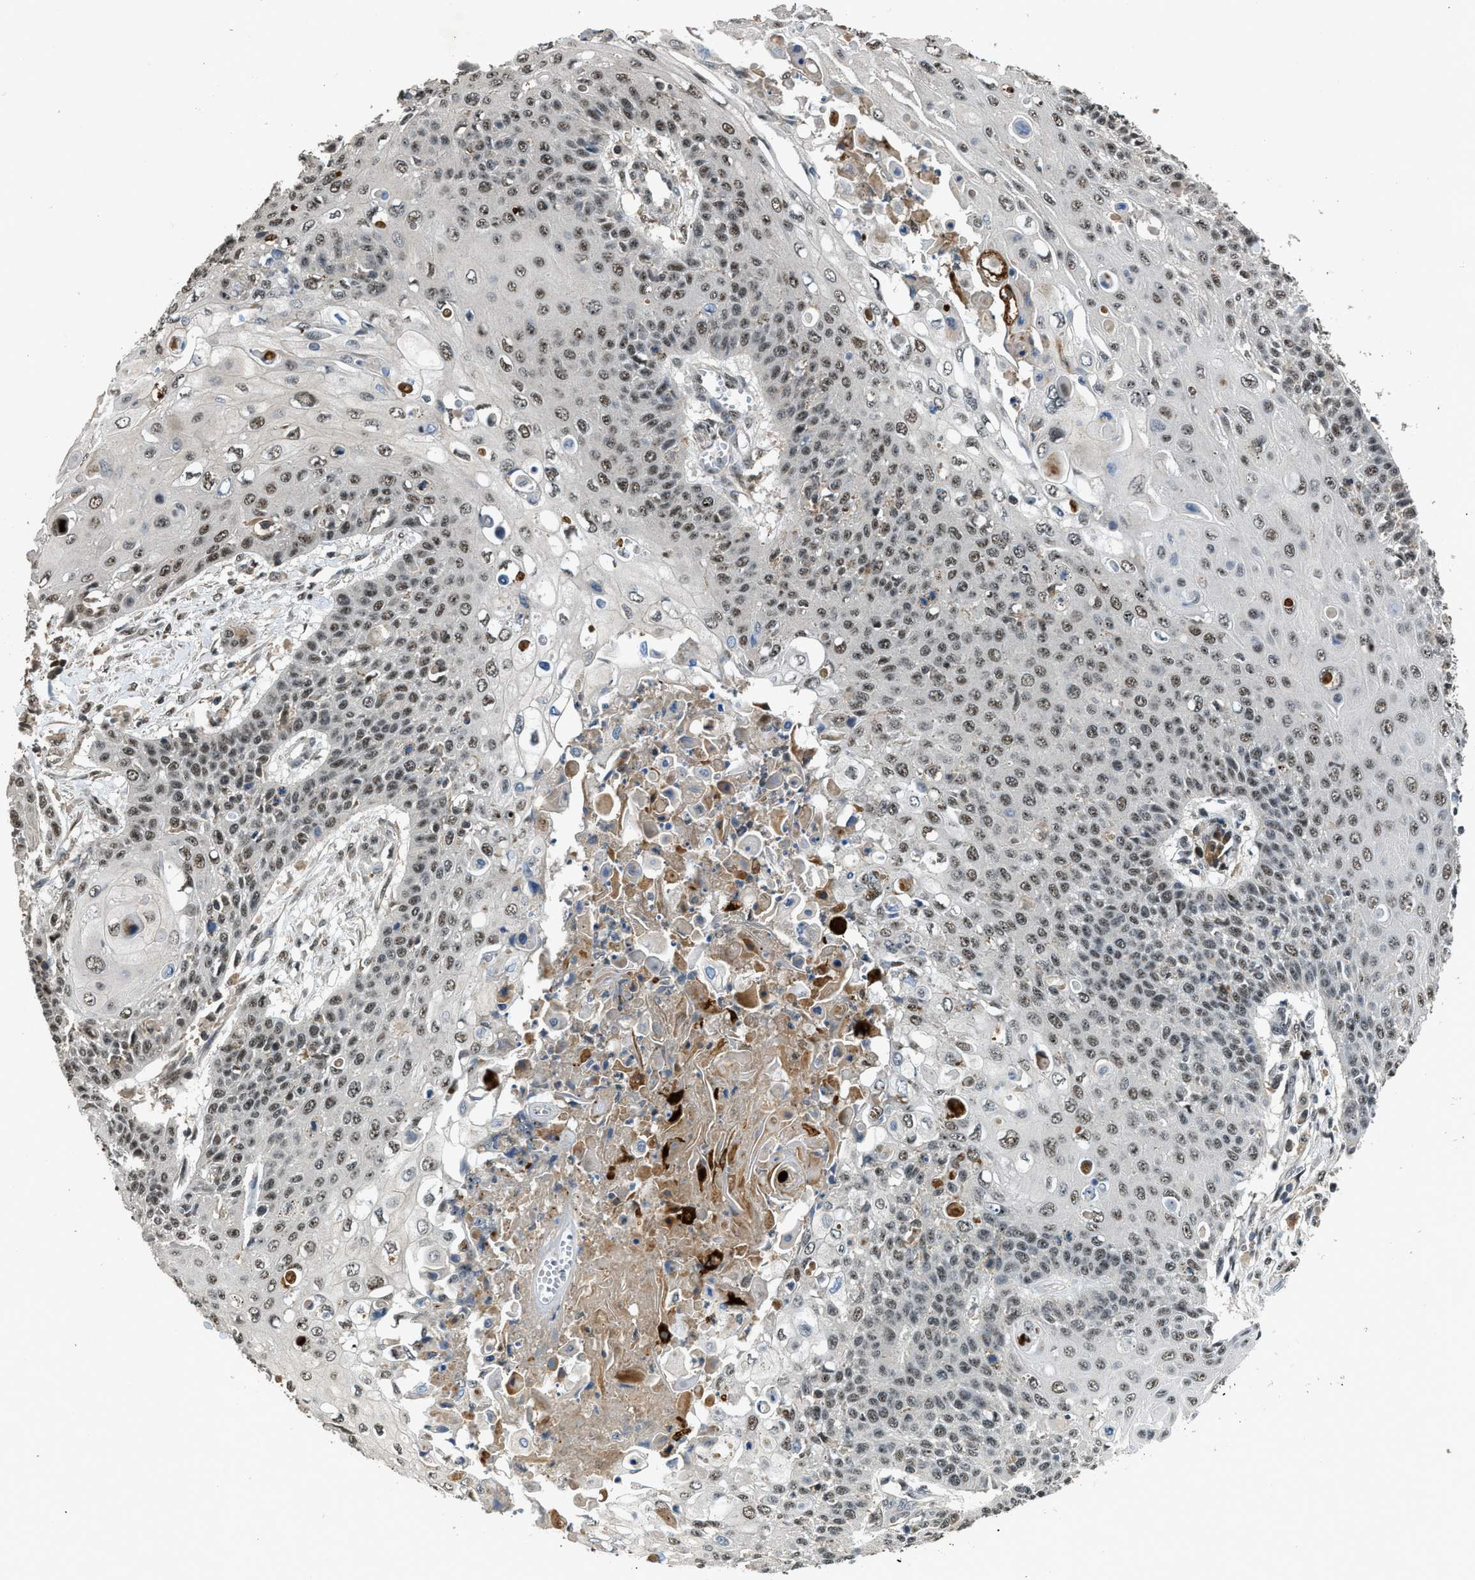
{"staining": {"intensity": "moderate", "quantity": ">75%", "location": "nuclear"}, "tissue": "cervical cancer", "cell_type": "Tumor cells", "image_type": "cancer", "snomed": [{"axis": "morphology", "description": "Squamous cell carcinoma, NOS"}, {"axis": "topography", "description": "Cervix"}], "caption": "IHC histopathology image of human cervical cancer stained for a protein (brown), which reveals medium levels of moderate nuclear positivity in about >75% of tumor cells.", "gene": "SLC15A4", "patient": {"sex": "female", "age": 39}}